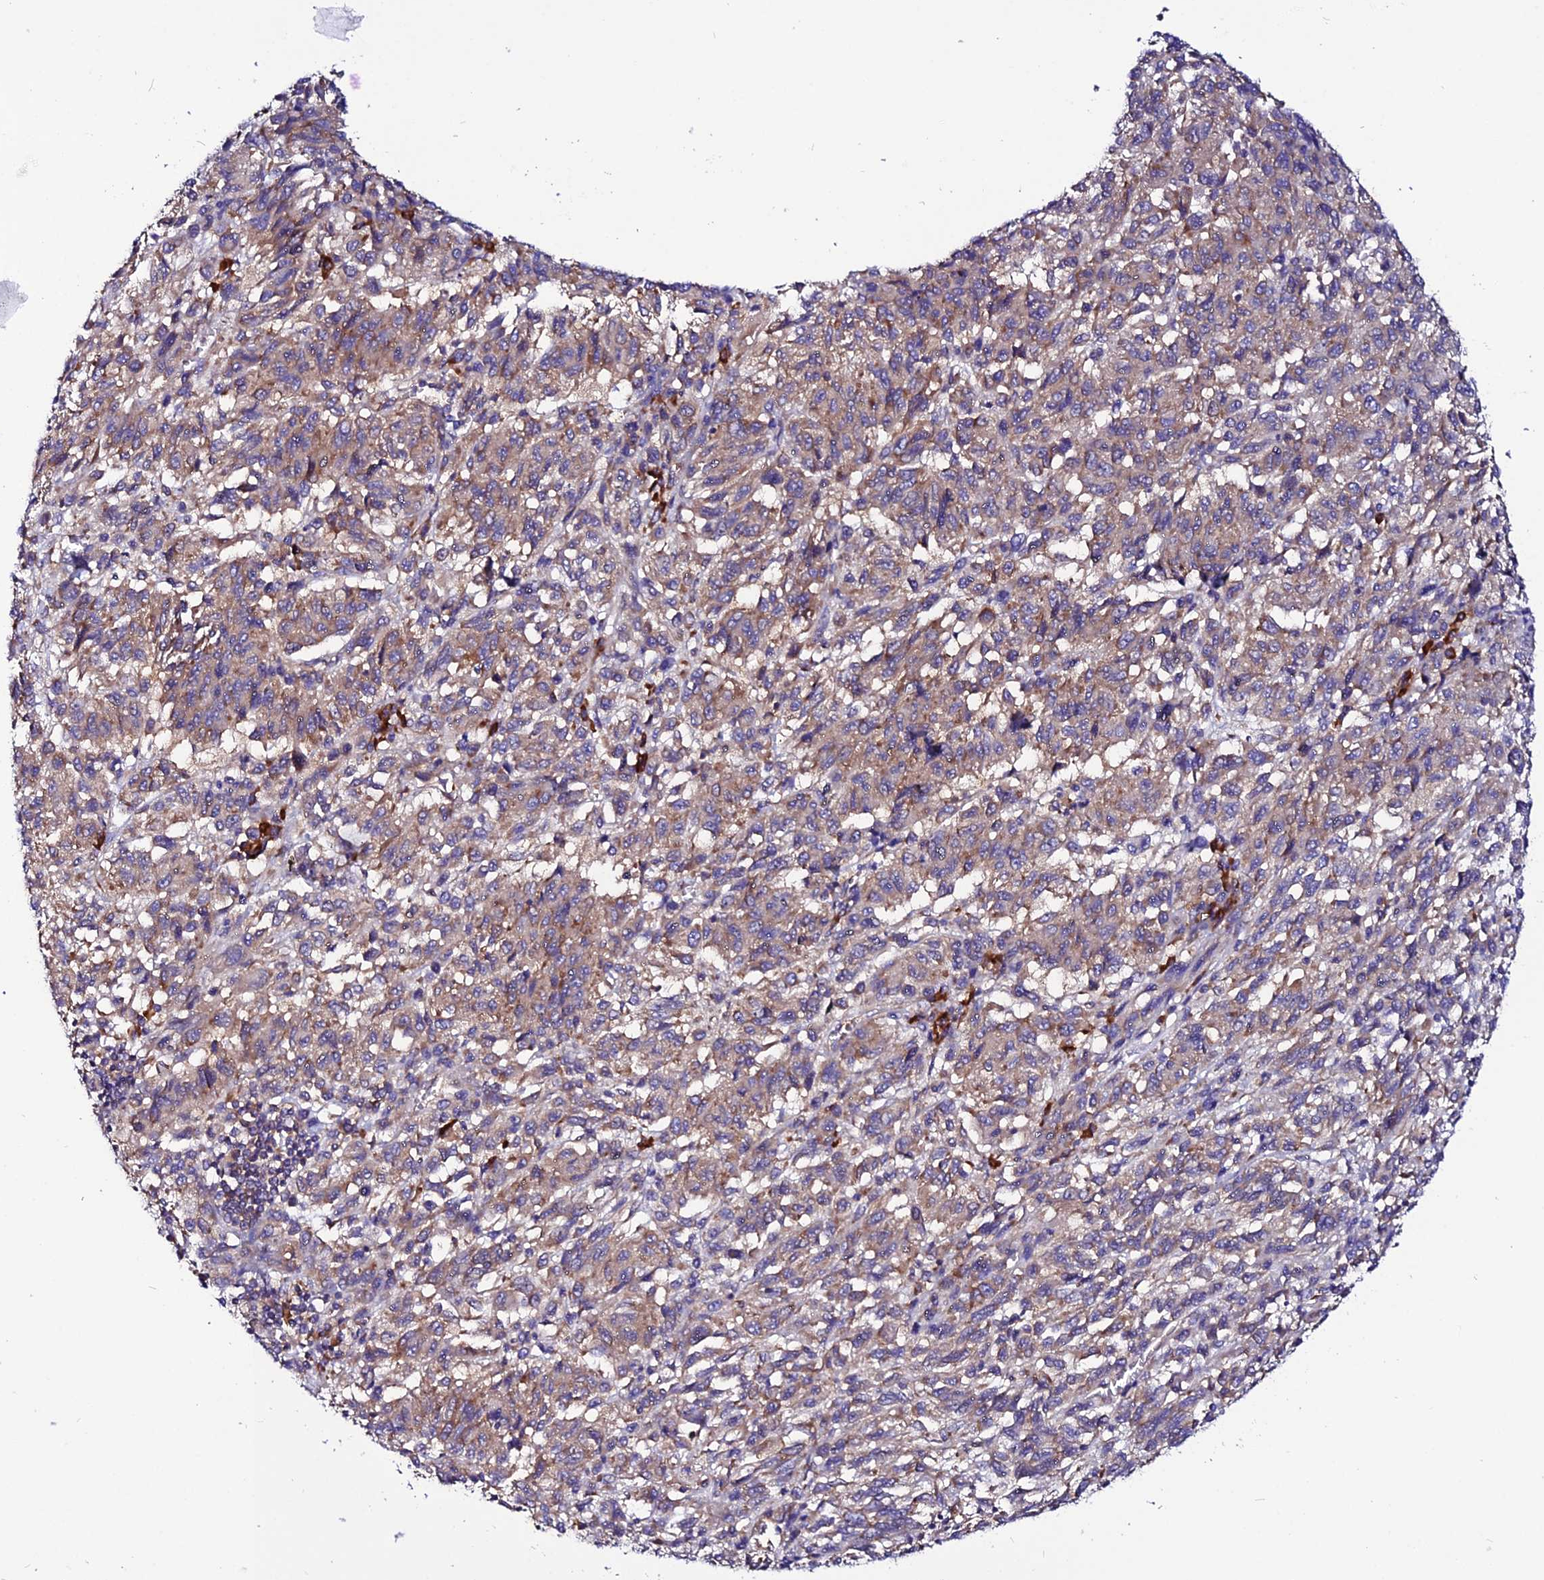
{"staining": {"intensity": "moderate", "quantity": "25%-75%", "location": "cytoplasmic/membranous"}, "tissue": "melanoma", "cell_type": "Tumor cells", "image_type": "cancer", "snomed": [{"axis": "morphology", "description": "Malignant melanoma, Metastatic site"}, {"axis": "topography", "description": "Lung"}], "caption": "This photomicrograph displays immunohistochemistry (IHC) staining of human malignant melanoma (metastatic site), with medium moderate cytoplasmic/membranous staining in approximately 25%-75% of tumor cells.", "gene": "EEF1G", "patient": {"sex": "male", "age": 64}}